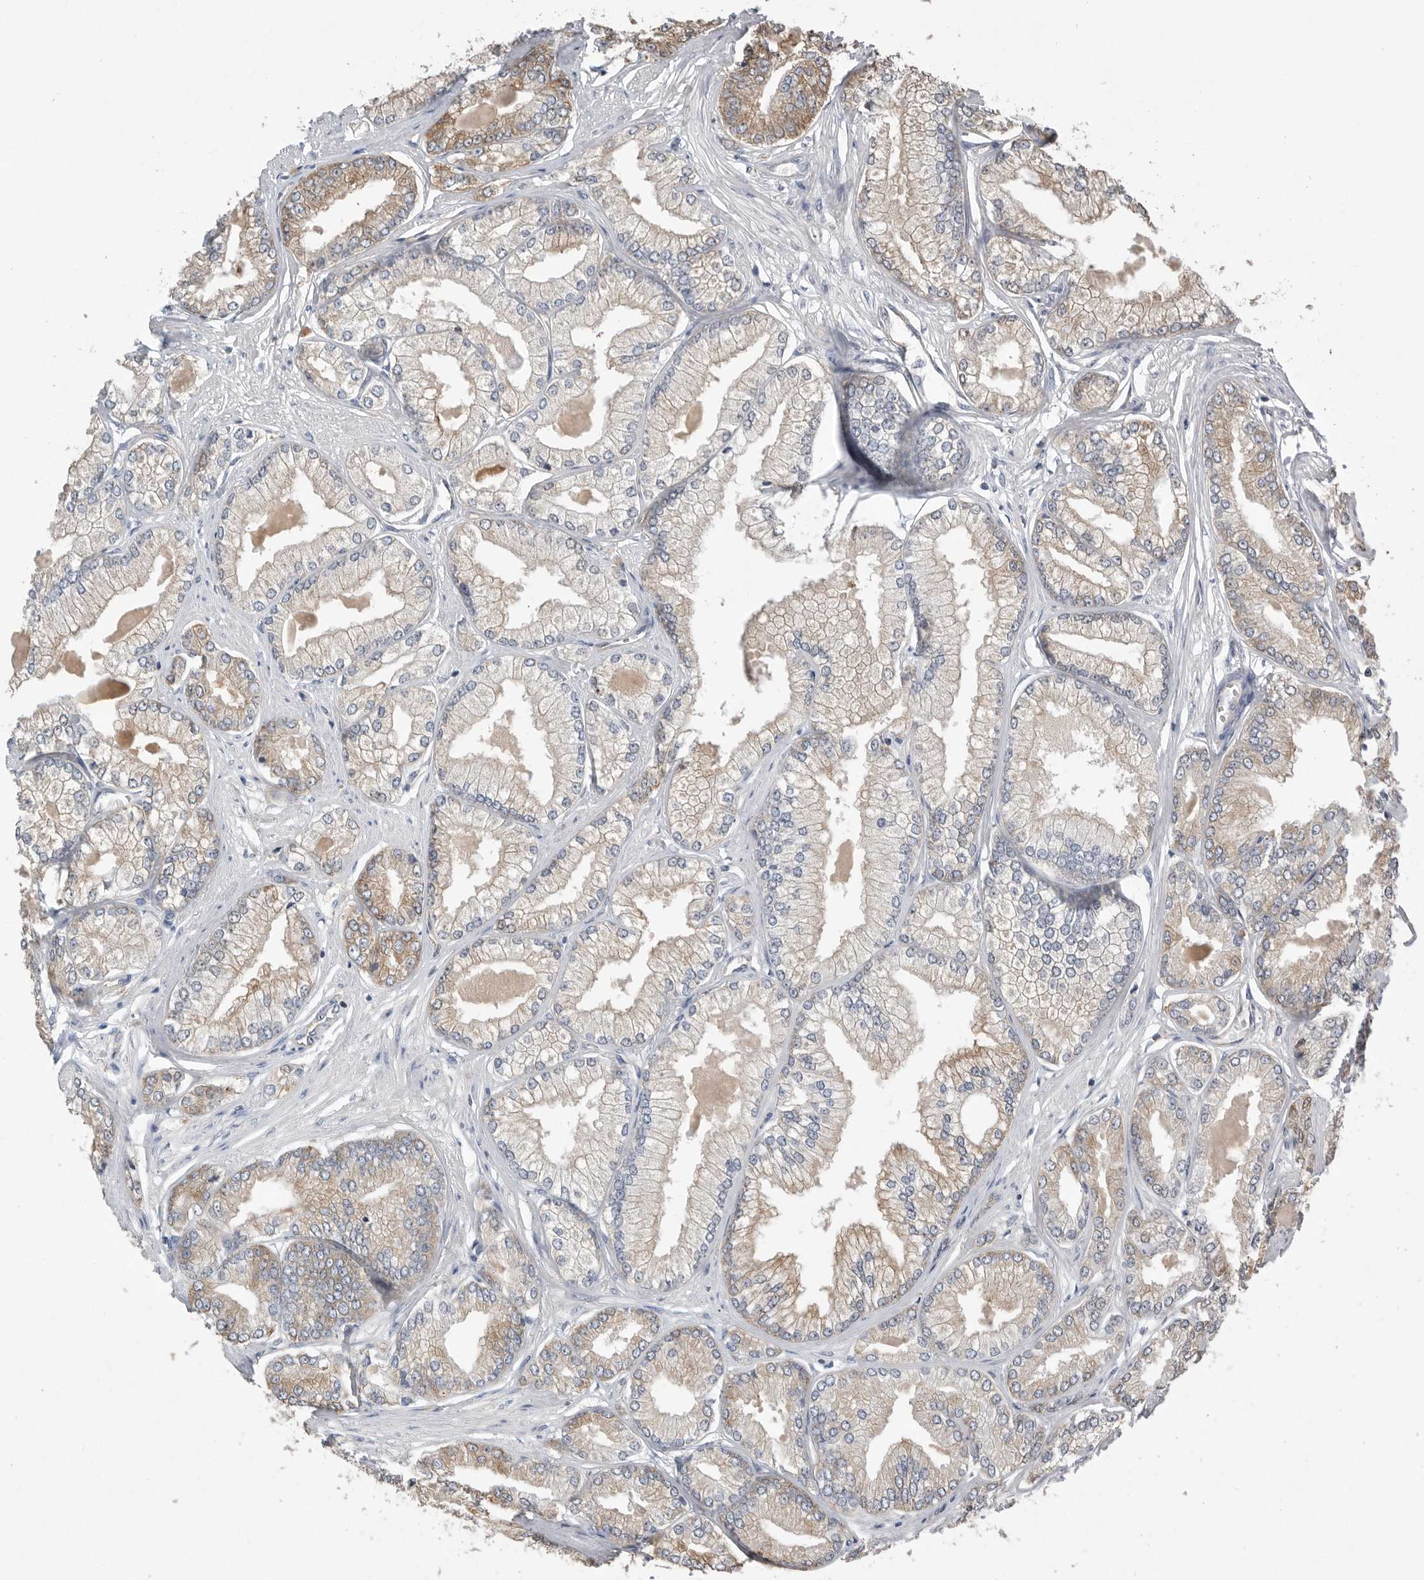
{"staining": {"intensity": "weak", "quantity": "<25%", "location": "cytoplasmic/membranous"}, "tissue": "prostate cancer", "cell_type": "Tumor cells", "image_type": "cancer", "snomed": [{"axis": "morphology", "description": "Adenocarcinoma, Low grade"}, {"axis": "topography", "description": "Prostate"}], "caption": "DAB immunohistochemical staining of human prostate low-grade adenocarcinoma displays no significant positivity in tumor cells.", "gene": "PDCD4", "patient": {"sex": "male", "age": 52}}